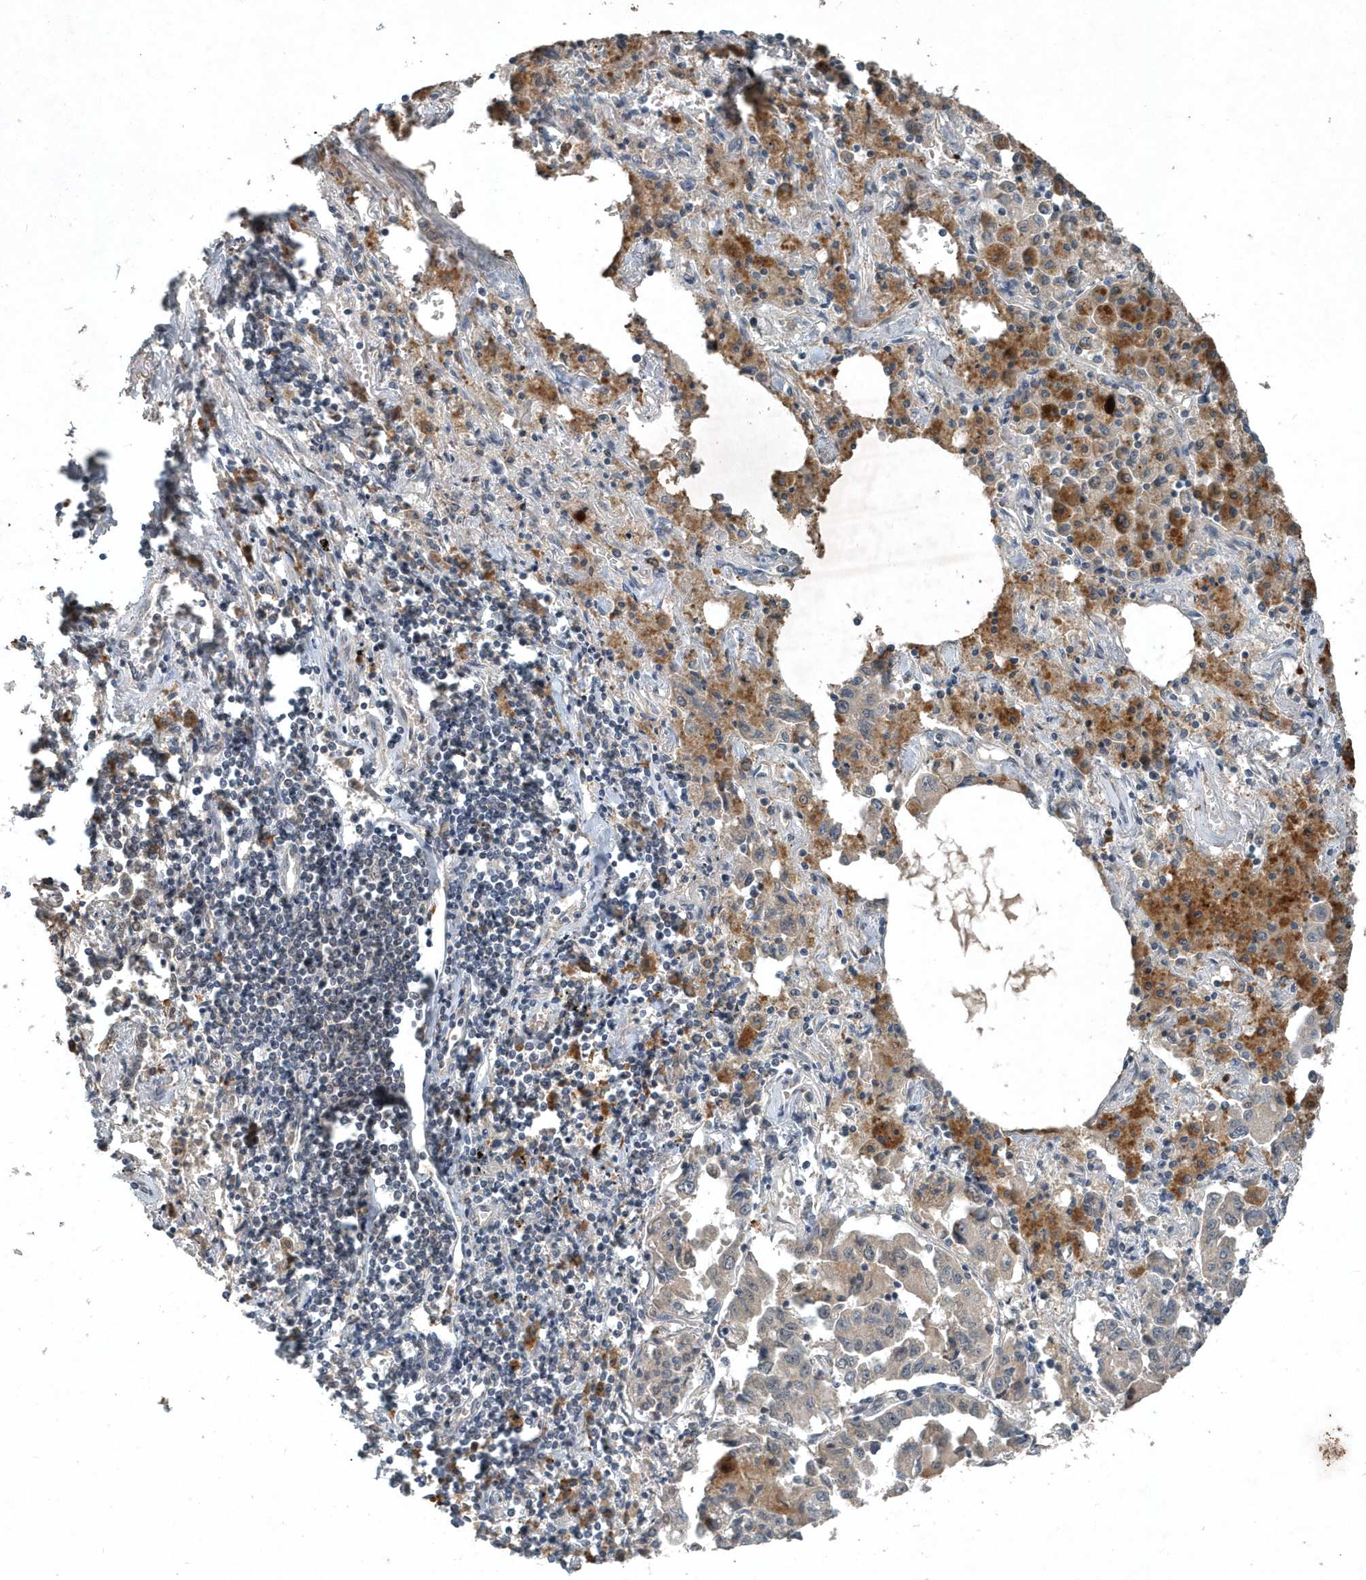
{"staining": {"intensity": "negative", "quantity": "none", "location": "none"}, "tissue": "lung cancer", "cell_type": "Tumor cells", "image_type": "cancer", "snomed": [{"axis": "morphology", "description": "Adenocarcinoma, NOS"}, {"axis": "topography", "description": "Lung"}], "caption": "Lung cancer stained for a protein using immunohistochemistry (IHC) demonstrates no expression tumor cells.", "gene": "SCFD2", "patient": {"sex": "female", "age": 51}}